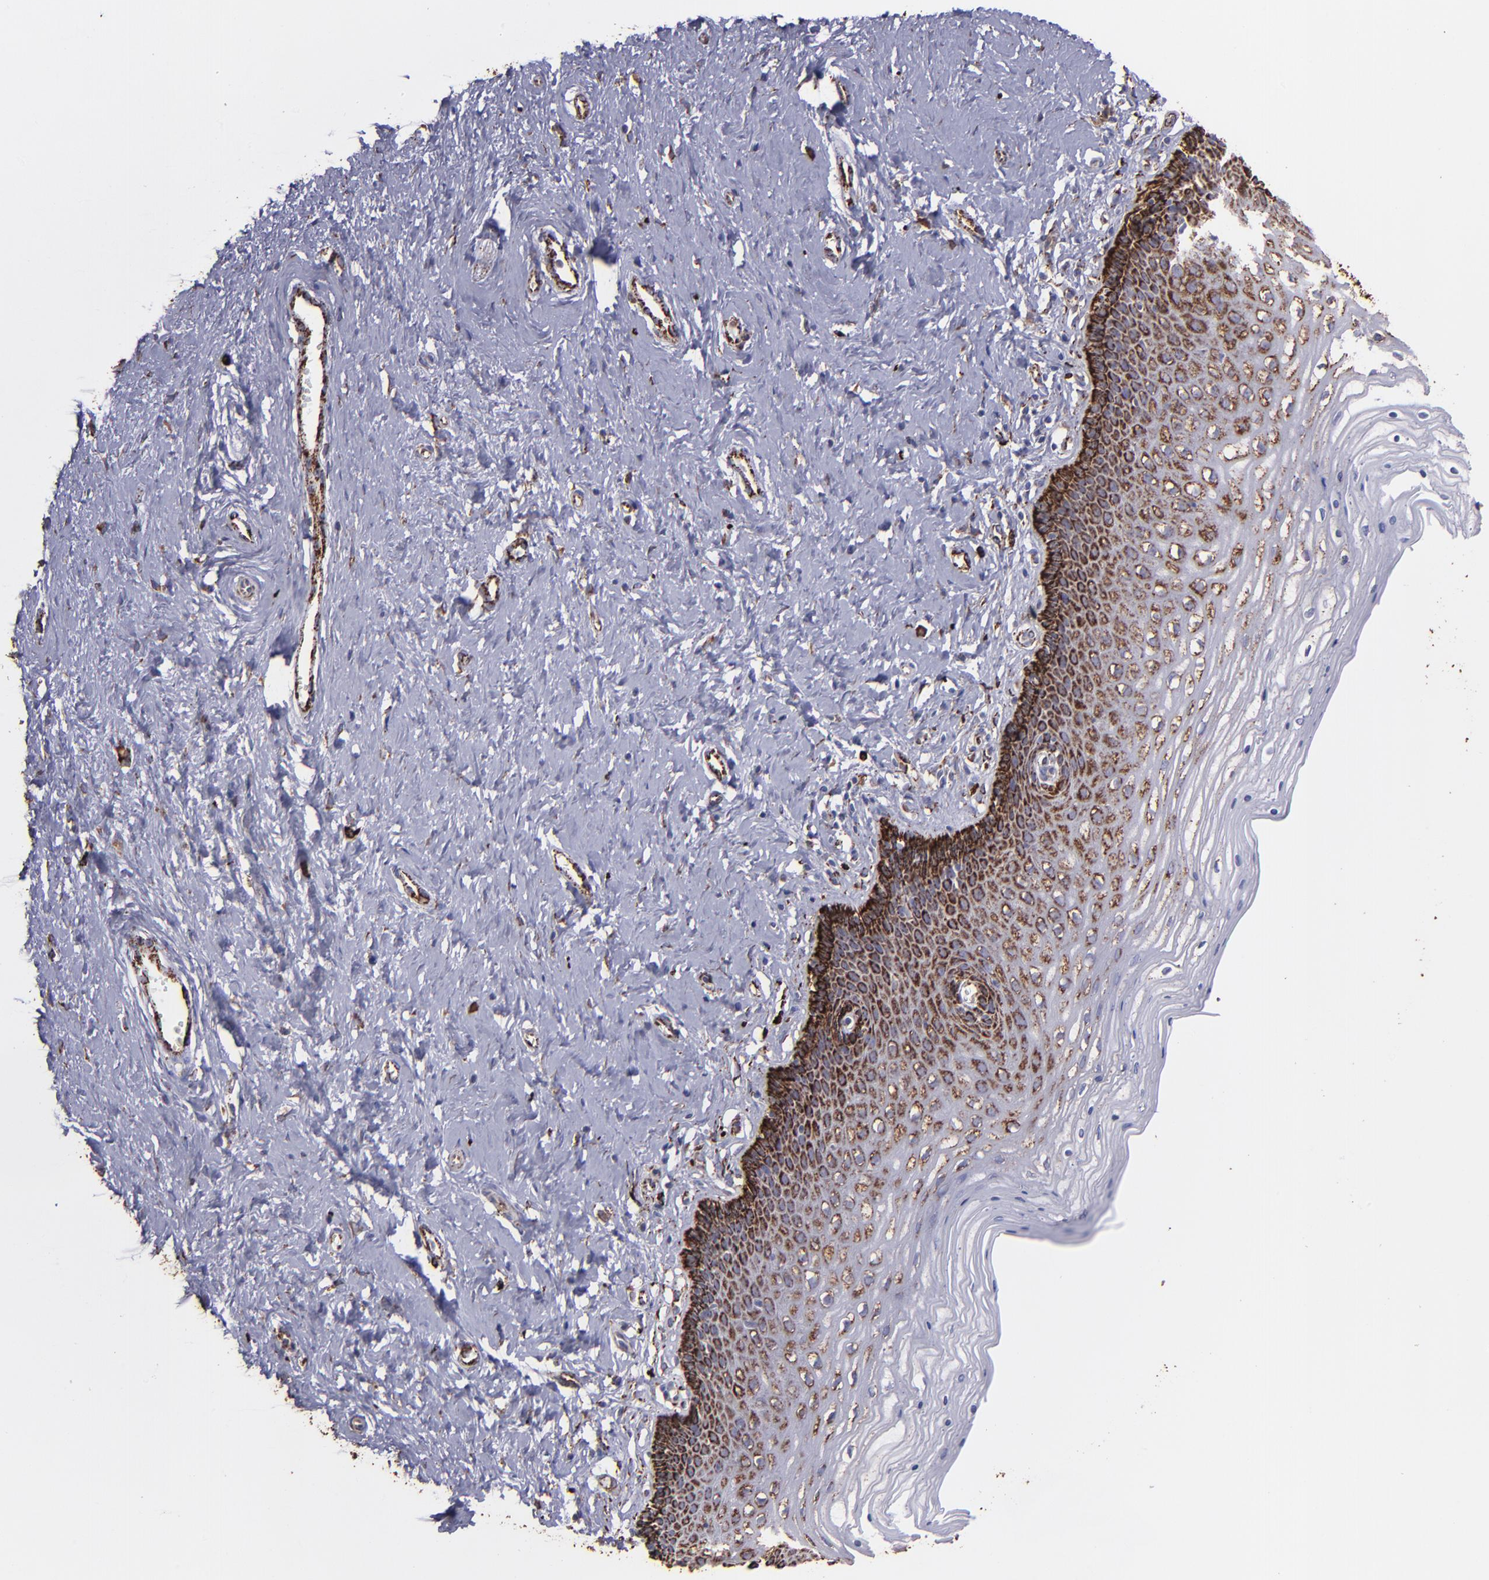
{"staining": {"intensity": "strong", "quantity": ">75%", "location": "cytoplasmic/membranous"}, "tissue": "cervix", "cell_type": "Glandular cells", "image_type": "normal", "snomed": [{"axis": "morphology", "description": "Normal tissue, NOS"}, {"axis": "topography", "description": "Cervix"}], "caption": "Immunohistochemistry micrograph of normal cervix: cervix stained using immunohistochemistry reveals high levels of strong protein expression localized specifically in the cytoplasmic/membranous of glandular cells, appearing as a cytoplasmic/membranous brown color.", "gene": "MAOB", "patient": {"sex": "female", "age": 39}}